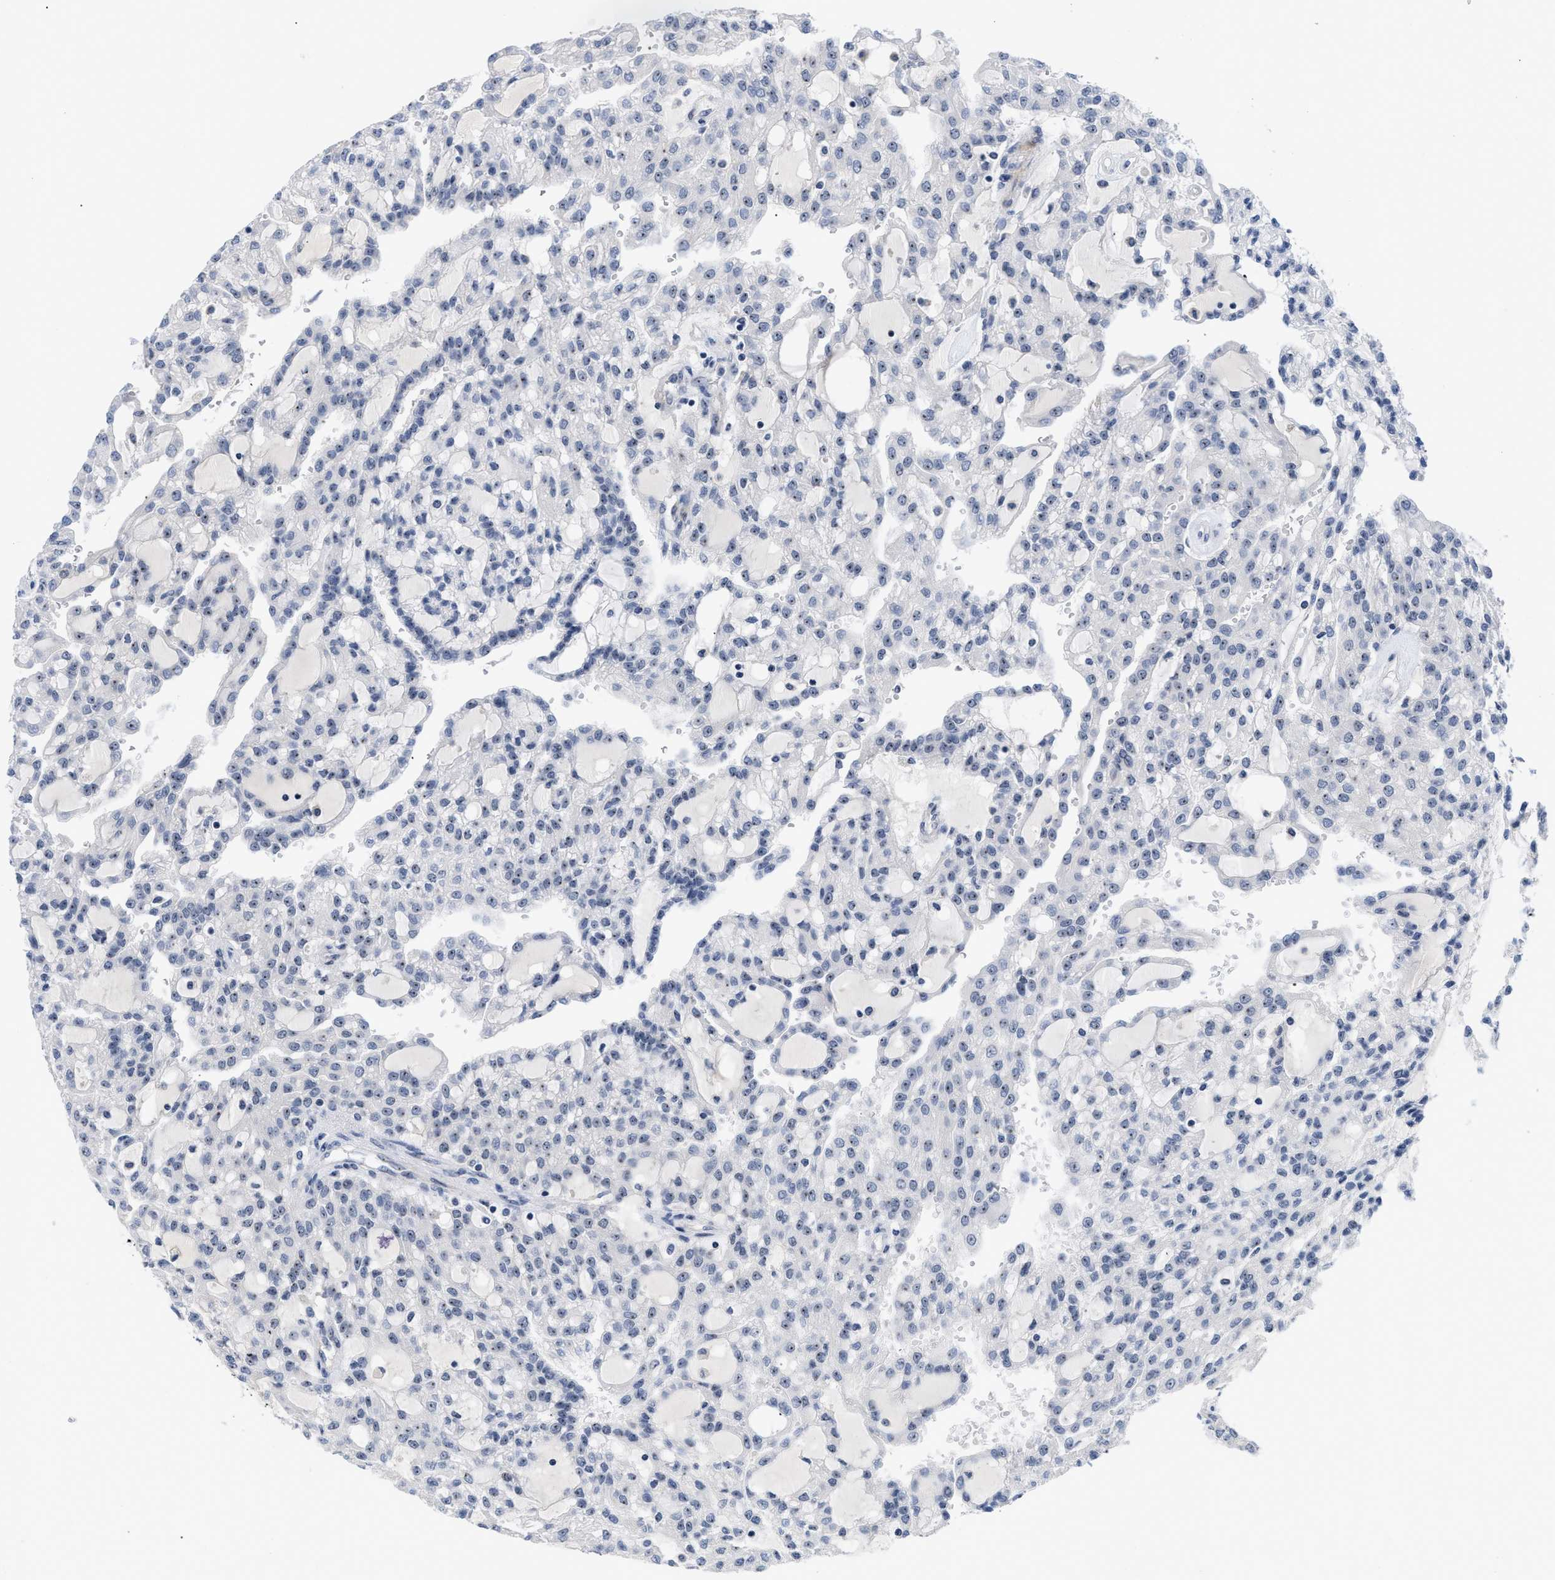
{"staining": {"intensity": "weak", "quantity": "25%-75%", "location": "nuclear"}, "tissue": "renal cancer", "cell_type": "Tumor cells", "image_type": "cancer", "snomed": [{"axis": "morphology", "description": "Adenocarcinoma, NOS"}, {"axis": "topography", "description": "Kidney"}], "caption": "Immunohistochemical staining of human renal cancer demonstrates low levels of weak nuclear expression in about 25%-75% of tumor cells.", "gene": "NOP58", "patient": {"sex": "male", "age": 63}}